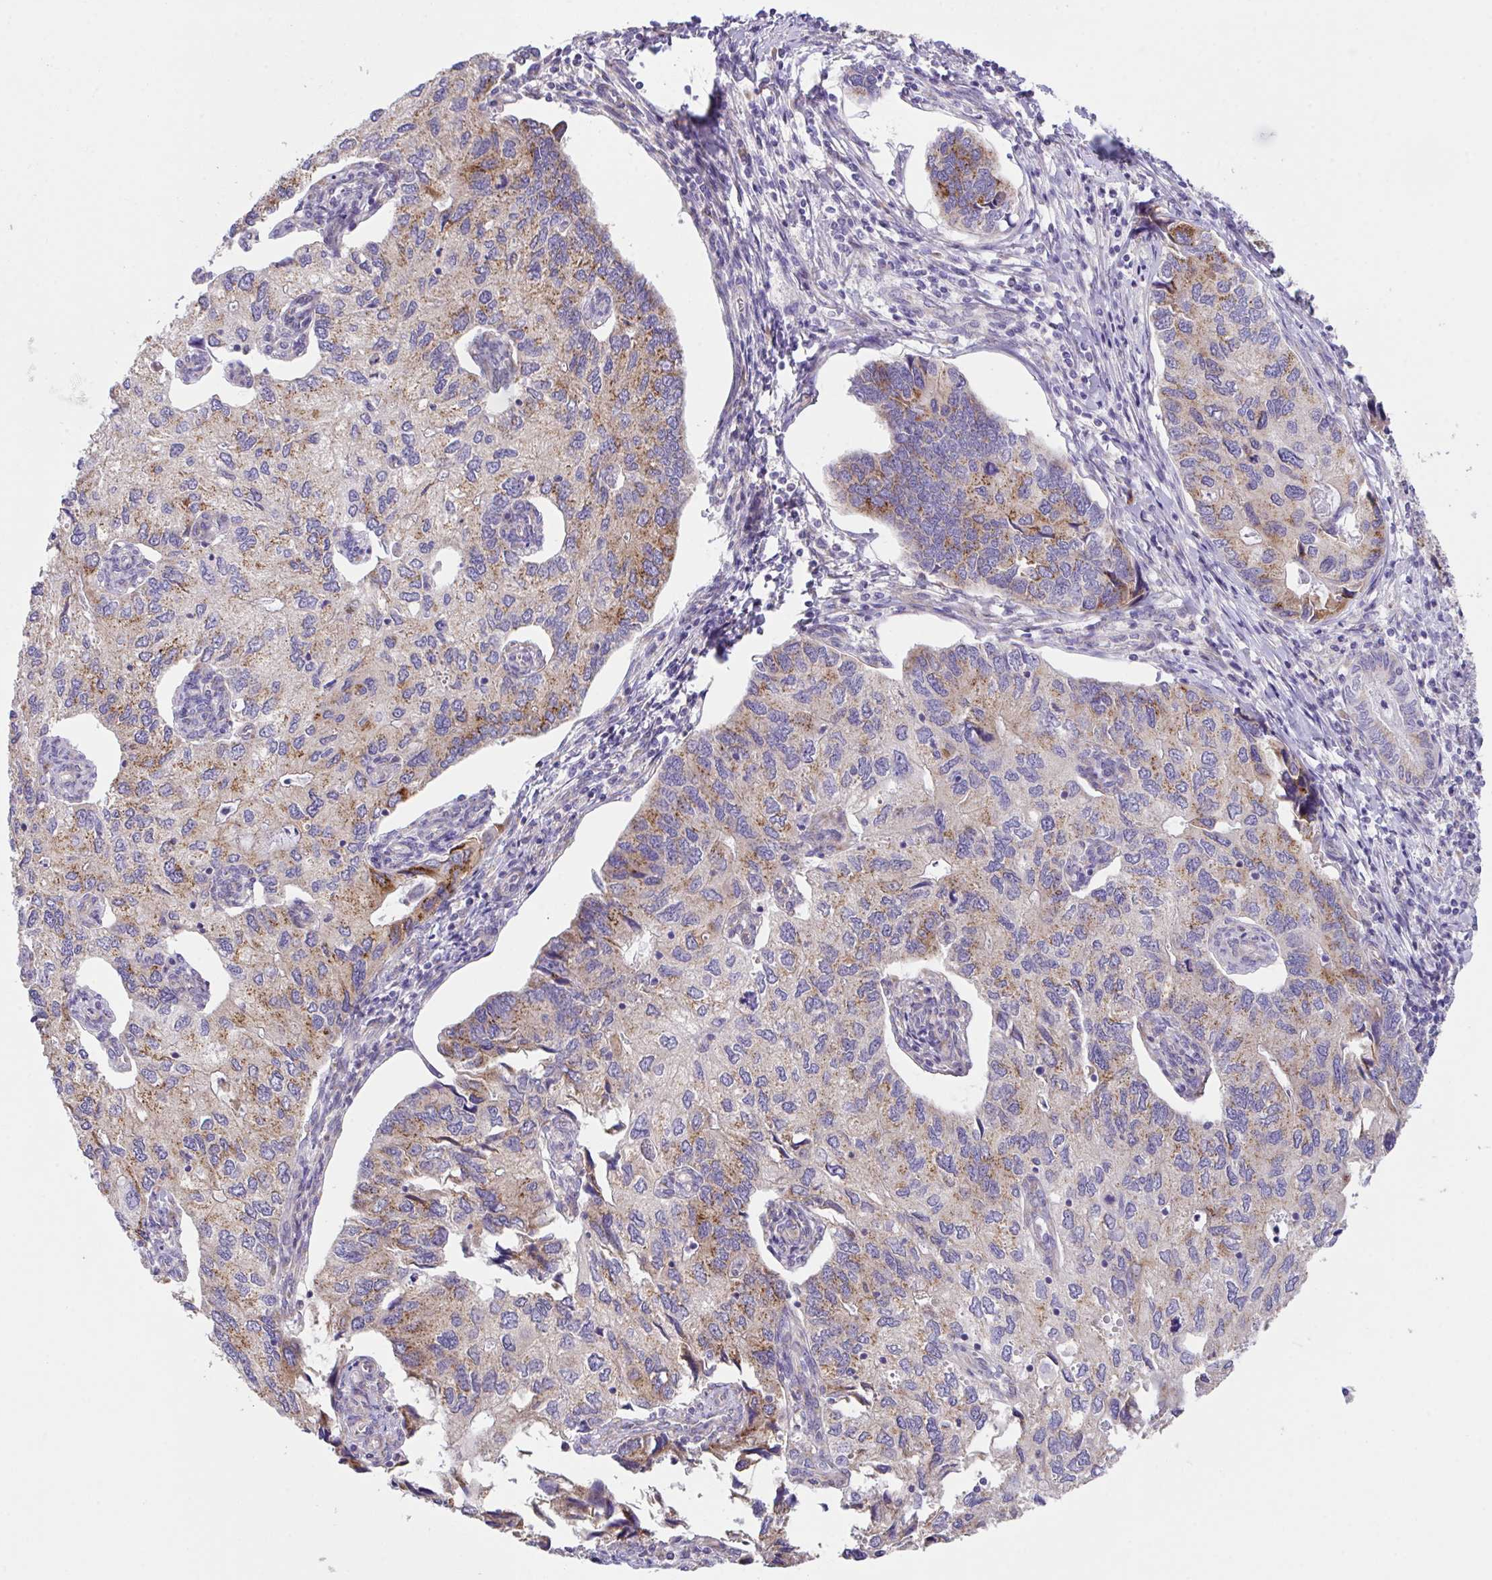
{"staining": {"intensity": "moderate", "quantity": "<25%", "location": "cytoplasmic/membranous"}, "tissue": "endometrial cancer", "cell_type": "Tumor cells", "image_type": "cancer", "snomed": [{"axis": "morphology", "description": "Carcinoma, NOS"}, {"axis": "topography", "description": "Uterus"}], "caption": "Carcinoma (endometrial) tissue shows moderate cytoplasmic/membranous positivity in approximately <25% of tumor cells", "gene": "MIA3", "patient": {"sex": "female", "age": 76}}